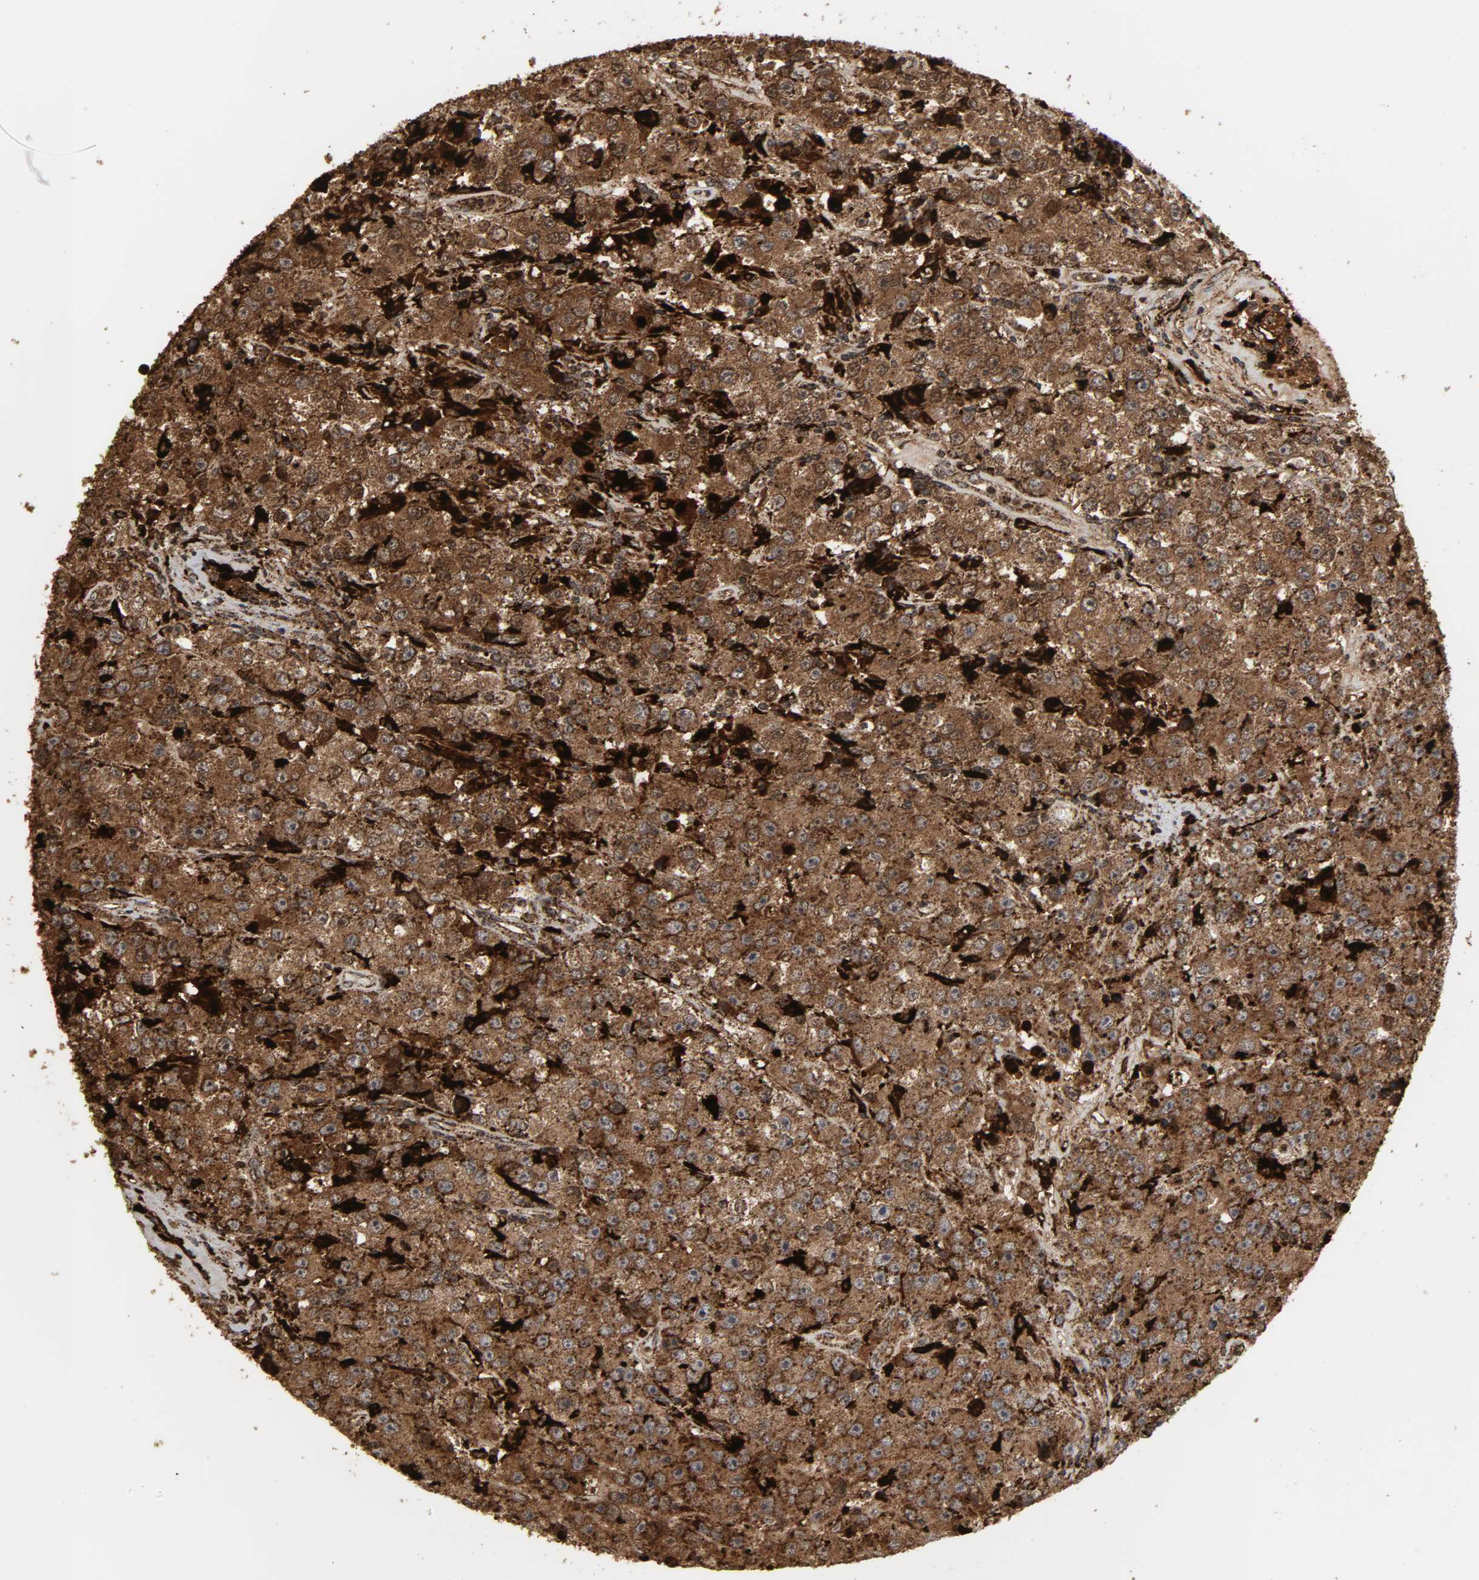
{"staining": {"intensity": "moderate", "quantity": ">75%", "location": "cytoplasmic/membranous"}, "tissue": "testis cancer", "cell_type": "Tumor cells", "image_type": "cancer", "snomed": [{"axis": "morphology", "description": "Seminoma, NOS"}, {"axis": "topography", "description": "Testis"}], "caption": "Brown immunohistochemical staining in human testis seminoma demonstrates moderate cytoplasmic/membranous expression in approximately >75% of tumor cells. Immunohistochemistry stains the protein in brown and the nuclei are stained blue.", "gene": "PSAP", "patient": {"sex": "male", "age": 52}}